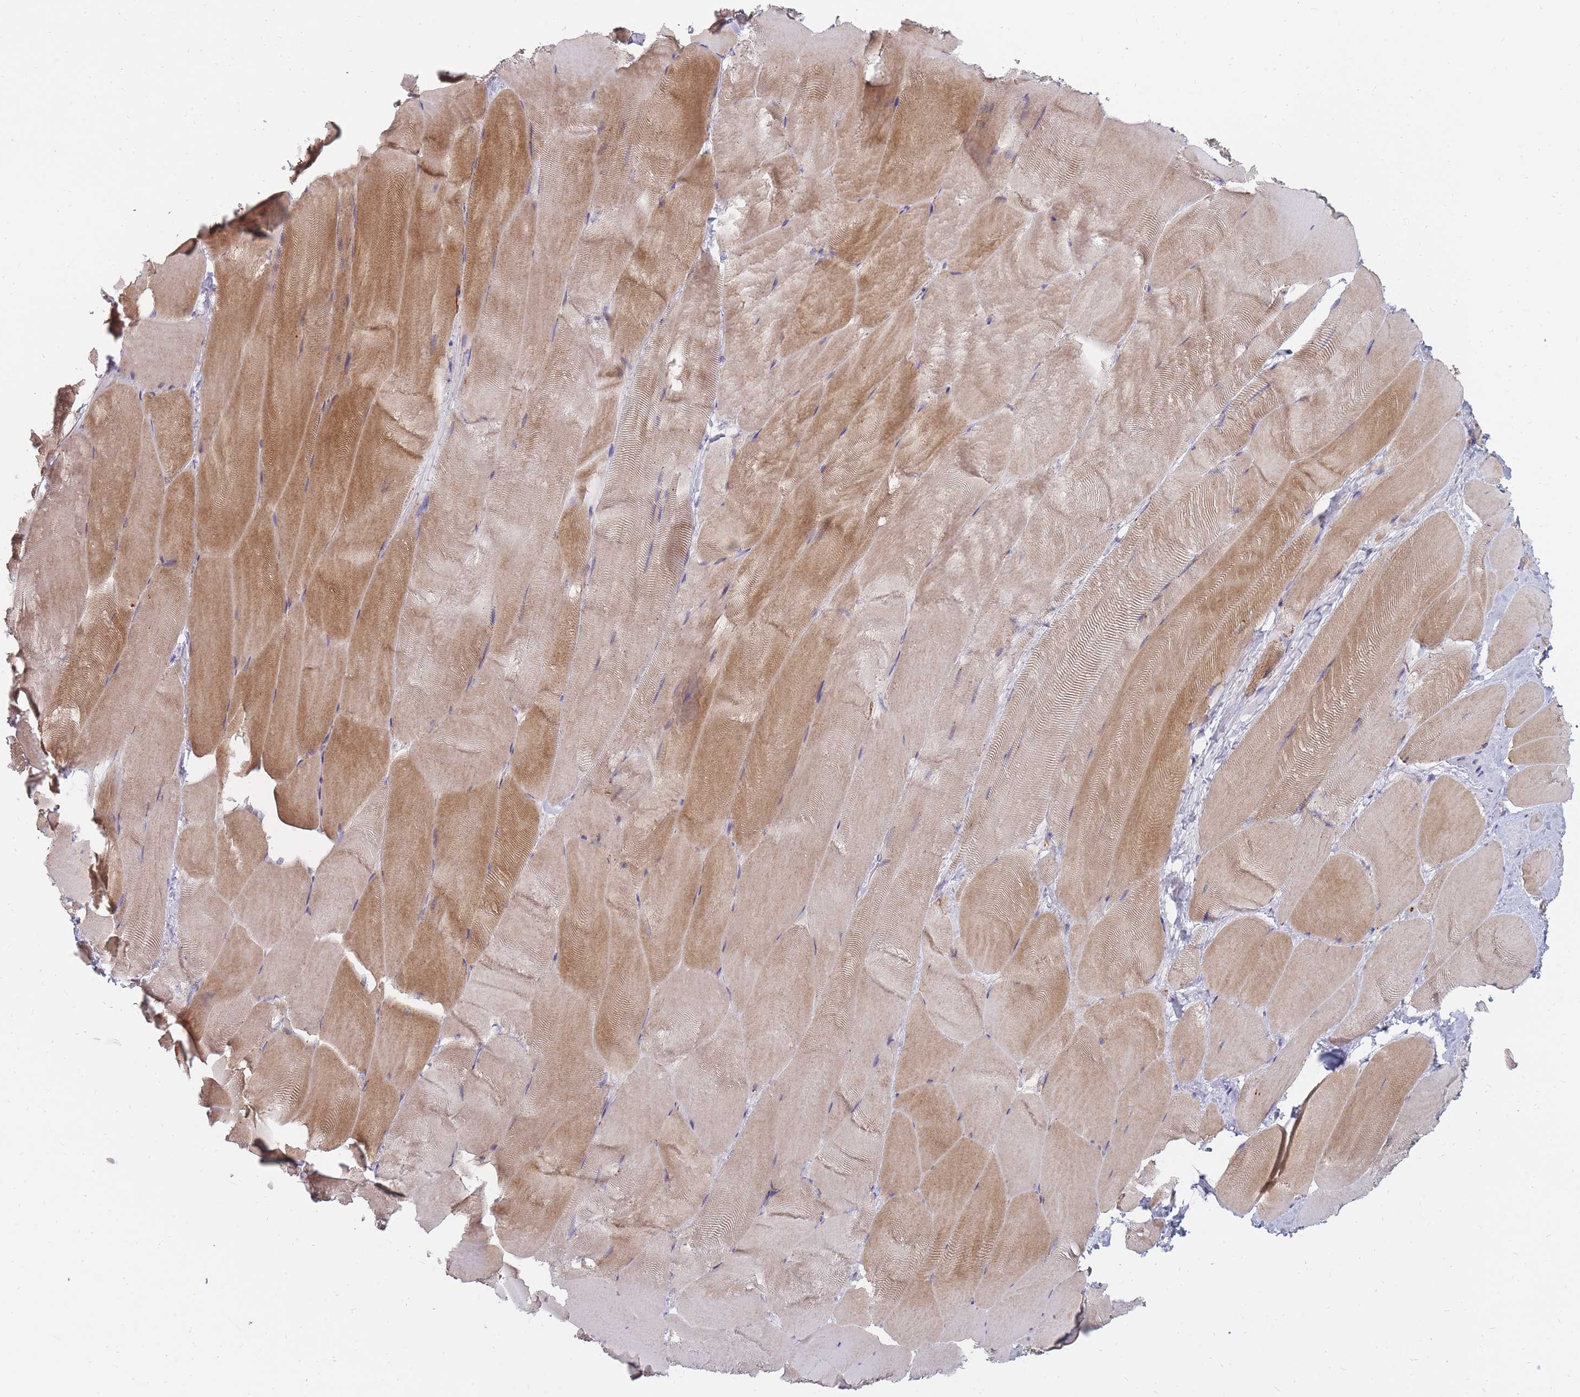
{"staining": {"intensity": "moderate", "quantity": ">75%", "location": "cytoplasmic/membranous"}, "tissue": "skeletal muscle", "cell_type": "Myocytes", "image_type": "normal", "snomed": [{"axis": "morphology", "description": "Normal tissue, NOS"}, {"axis": "topography", "description": "Skeletal muscle"}], "caption": "Unremarkable skeletal muscle shows moderate cytoplasmic/membranous staining in about >75% of myocytes (brown staining indicates protein expression, while blue staining denotes nuclei)..", "gene": "ALKBH4", "patient": {"sex": "female", "age": 64}}